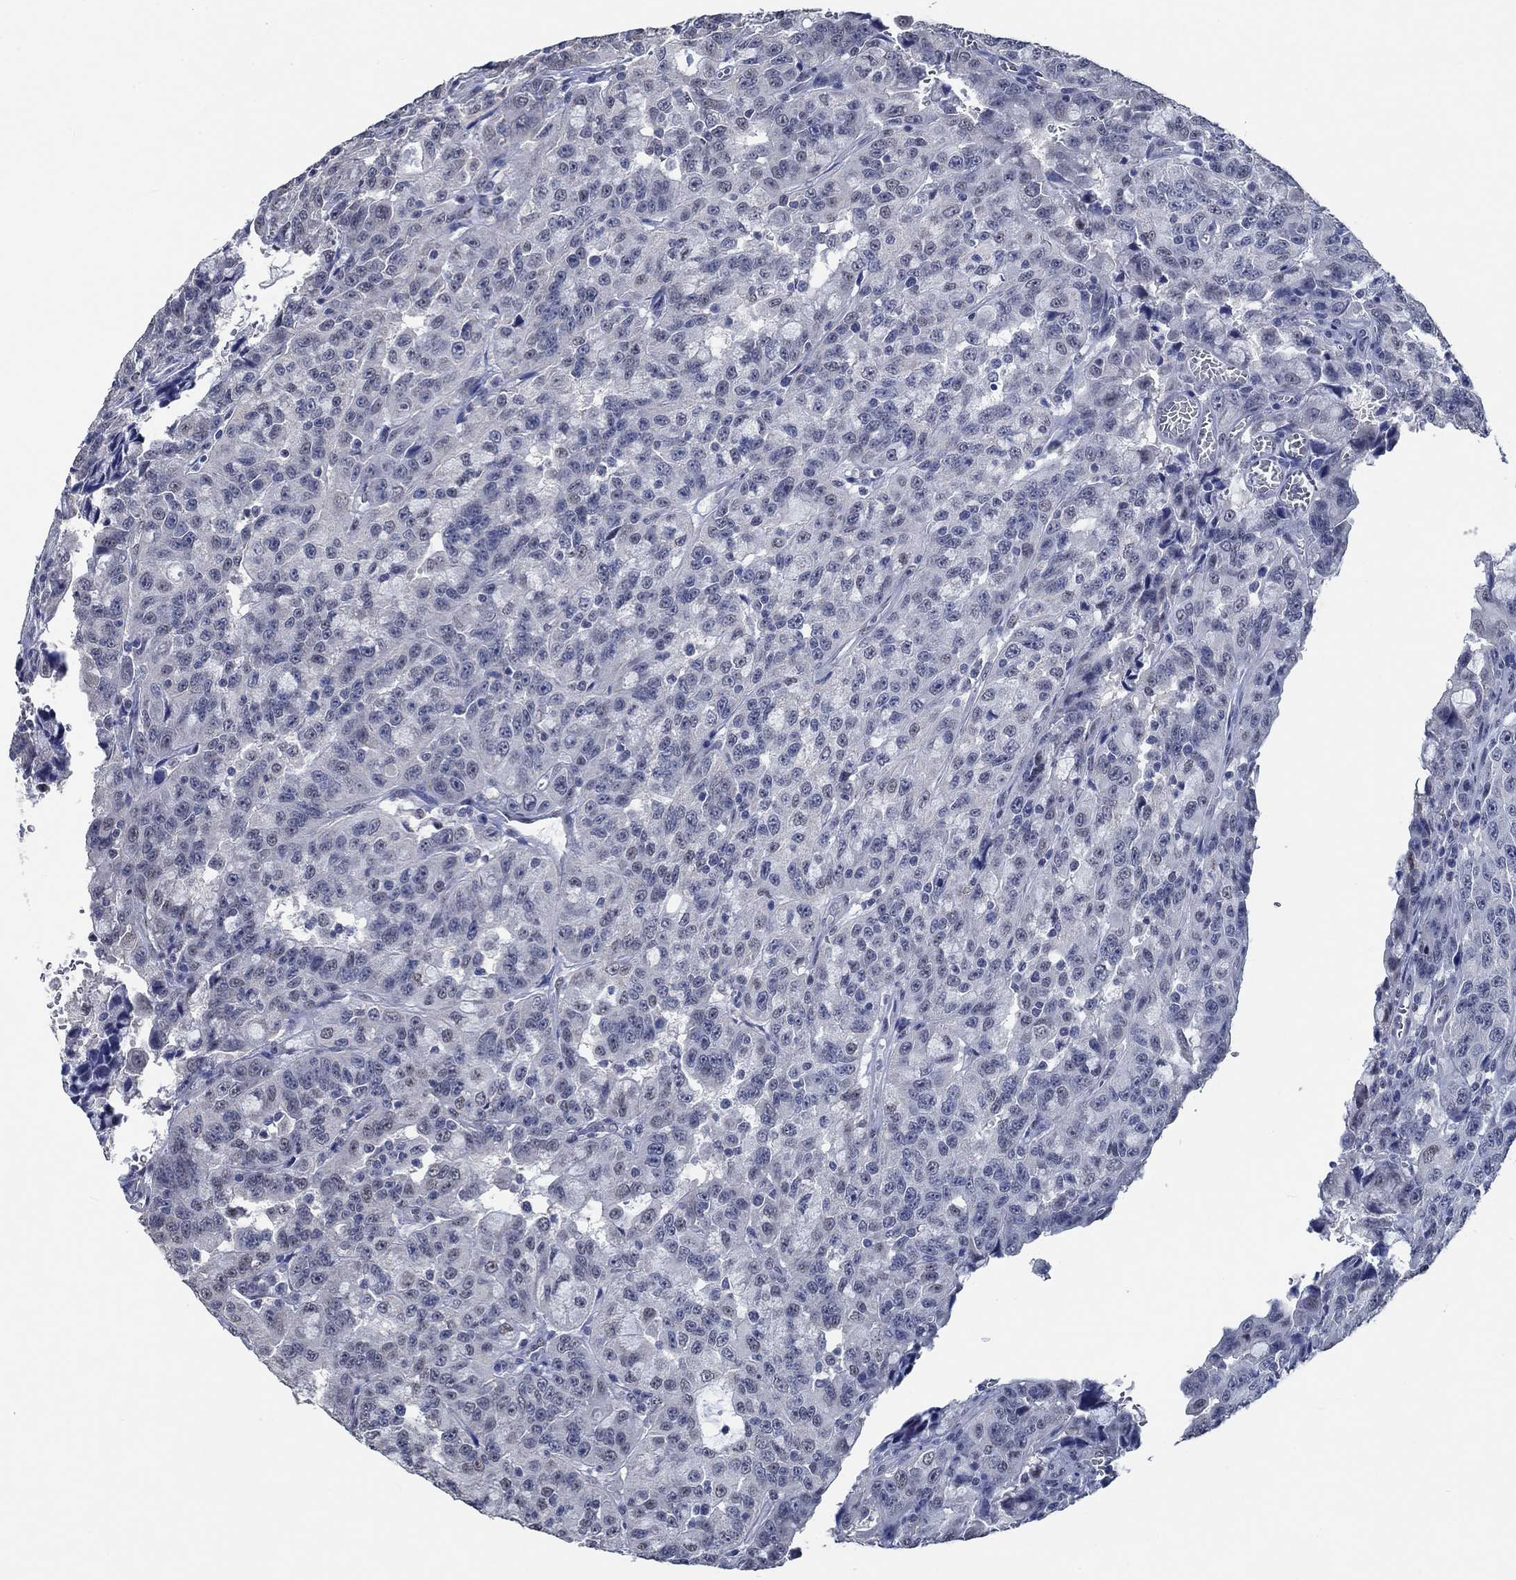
{"staining": {"intensity": "negative", "quantity": "none", "location": "none"}, "tissue": "urothelial cancer", "cell_type": "Tumor cells", "image_type": "cancer", "snomed": [{"axis": "morphology", "description": "Urothelial carcinoma, NOS"}, {"axis": "morphology", "description": "Urothelial carcinoma, High grade"}, {"axis": "topography", "description": "Urinary bladder"}], "caption": "High power microscopy histopathology image of an IHC micrograph of high-grade urothelial carcinoma, revealing no significant expression in tumor cells. Brightfield microscopy of immunohistochemistry (IHC) stained with DAB (brown) and hematoxylin (blue), captured at high magnification.", "gene": "OBSCN", "patient": {"sex": "female", "age": 73}}